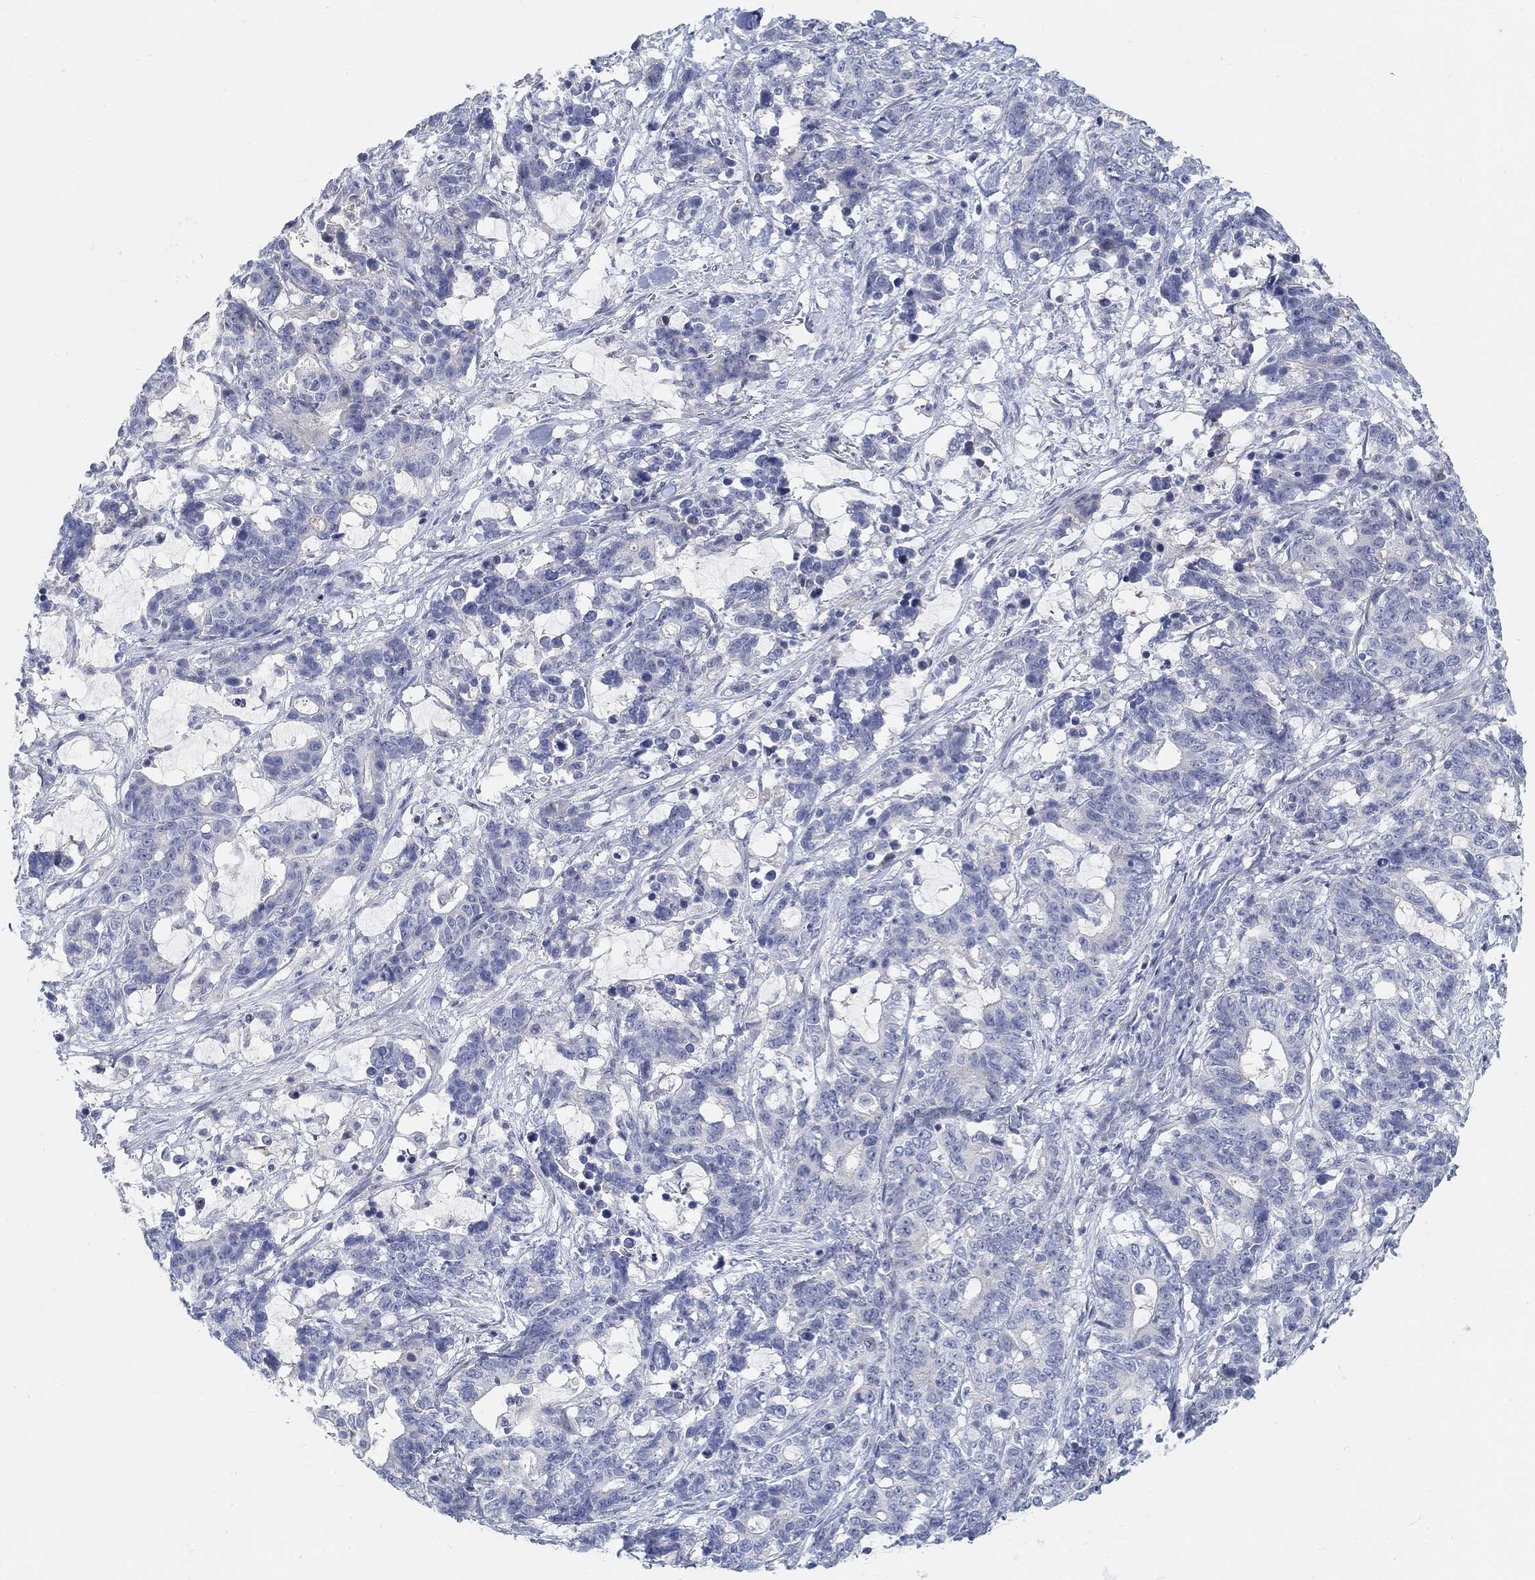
{"staining": {"intensity": "negative", "quantity": "none", "location": "none"}, "tissue": "stomach cancer", "cell_type": "Tumor cells", "image_type": "cancer", "snomed": [{"axis": "morphology", "description": "Normal tissue, NOS"}, {"axis": "morphology", "description": "Adenocarcinoma, NOS"}, {"axis": "topography", "description": "Stomach"}], "caption": "This histopathology image is of stomach cancer (adenocarcinoma) stained with immunohistochemistry to label a protein in brown with the nuclei are counter-stained blue. There is no expression in tumor cells.", "gene": "SNTG2", "patient": {"sex": "female", "age": 64}}